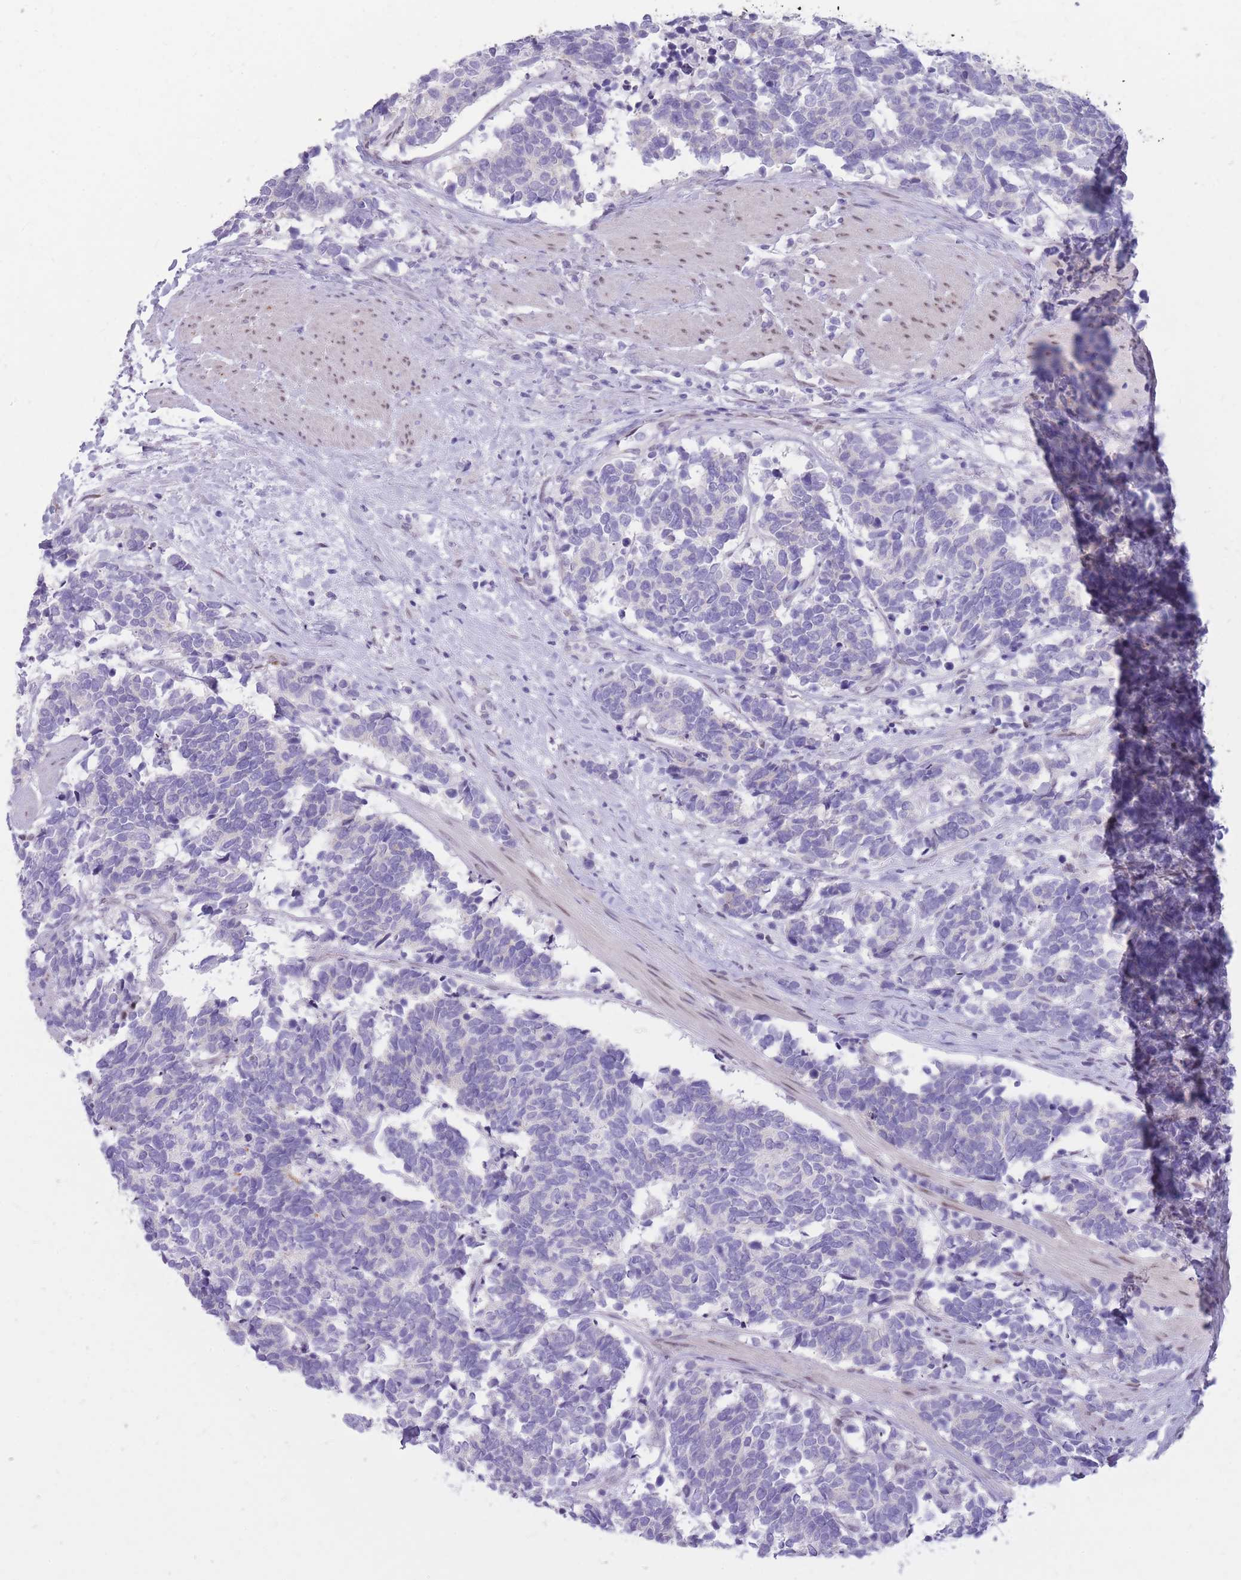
{"staining": {"intensity": "negative", "quantity": "none", "location": "none"}, "tissue": "carcinoid", "cell_type": "Tumor cells", "image_type": "cancer", "snomed": [{"axis": "morphology", "description": "Carcinoma, NOS"}, {"axis": "morphology", "description": "Carcinoid, malignant, NOS"}, {"axis": "topography", "description": "Prostate"}], "caption": "DAB immunohistochemical staining of human carcinoid shows no significant expression in tumor cells.", "gene": "HOOK2", "patient": {"sex": "male", "age": 57}}